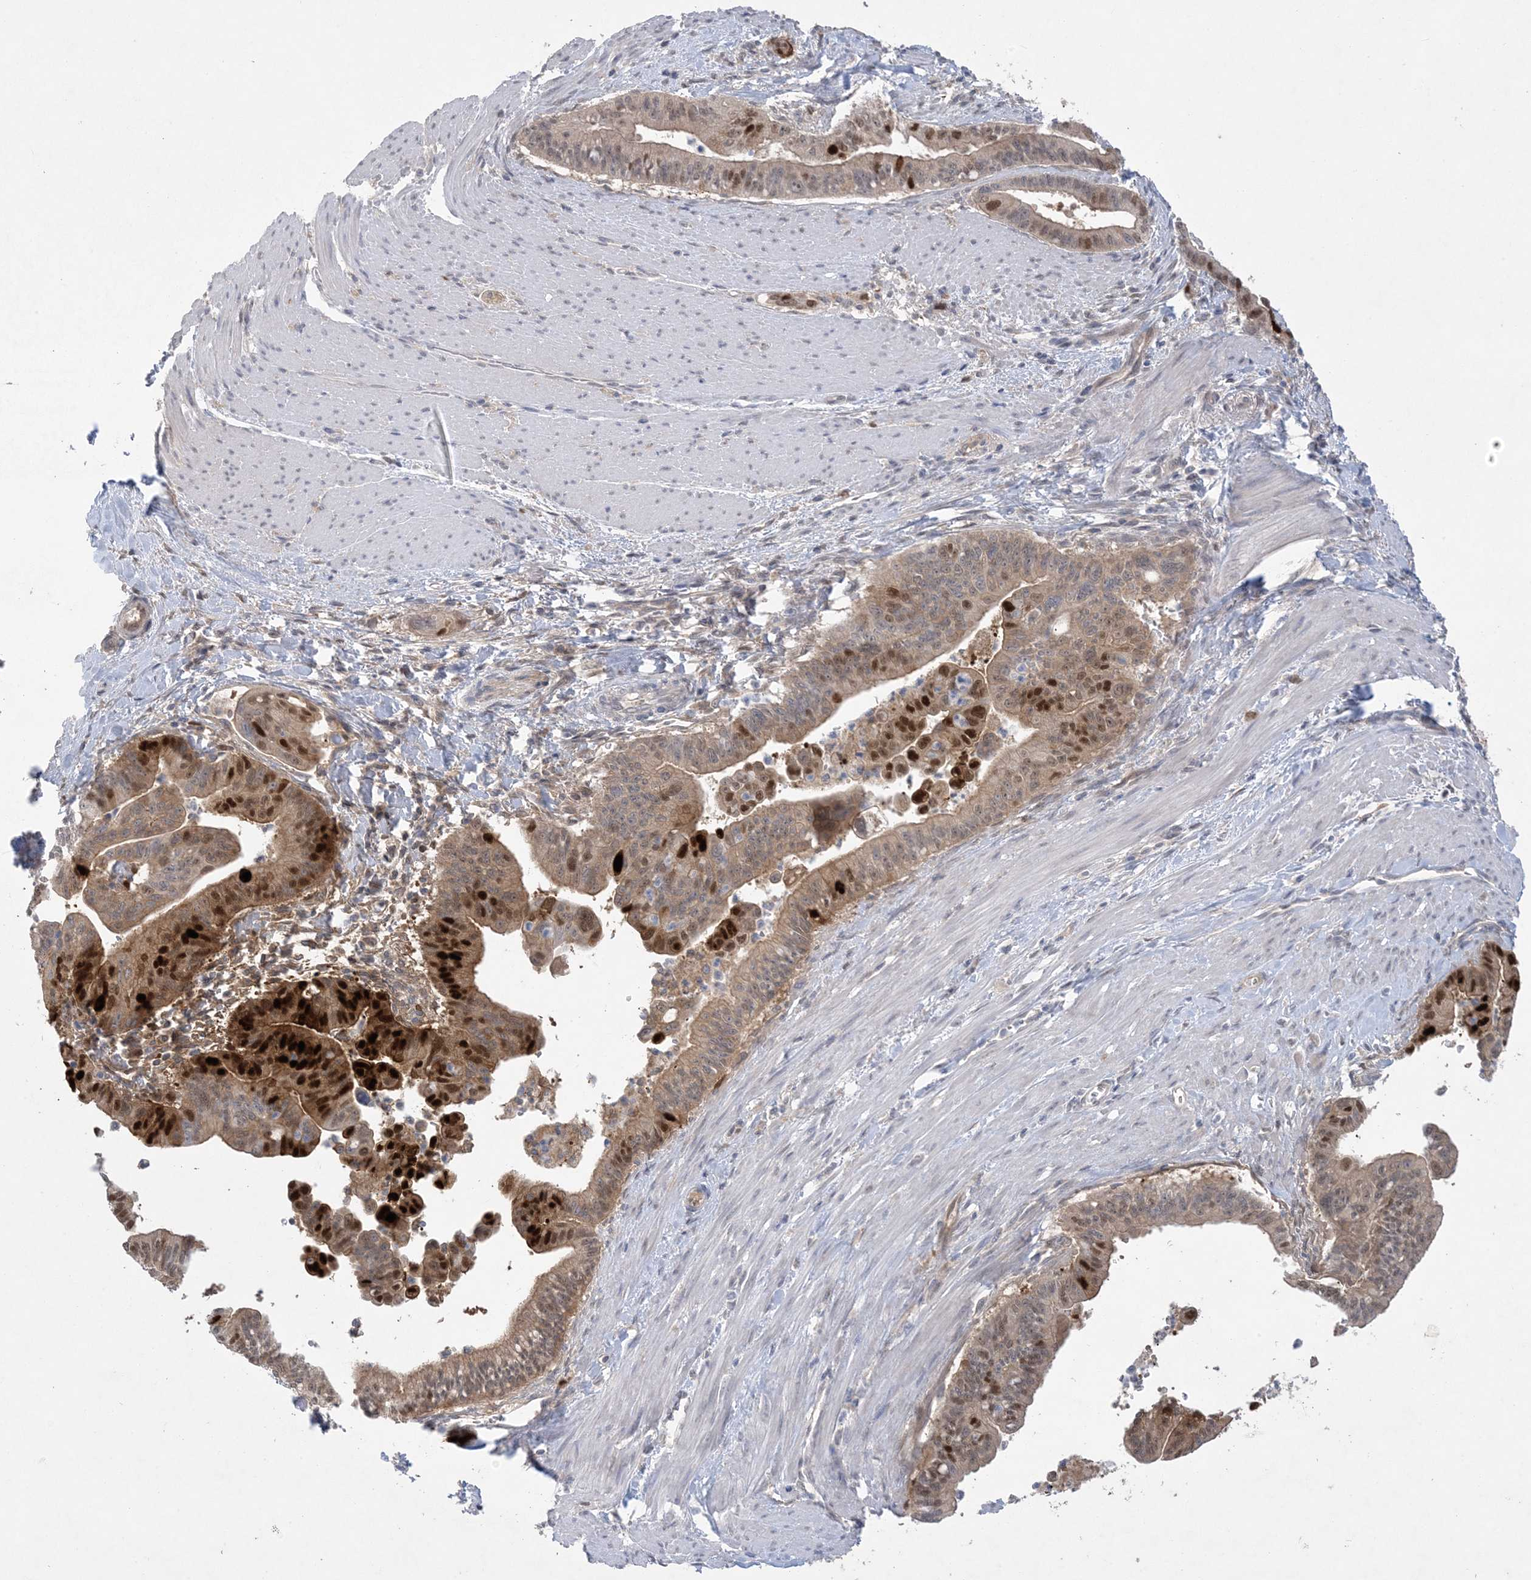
{"staining": {"intensity": "strong", "quantity": ">75%", "location": "cytoplasmic/membranous,nuclear"}, "tissue": "pancreatic cancer", "cell_type": "Tumor cells", "image_type": "cancer", "snomed": [{"axis": "morphology", "description": "Adenocarcinoma, NOS"}, {"axis": "topography", "description": "Pancreas"}], "caption": "Approximately >75% of tumor cells in human adenocarcinoma (pancreatic) reveal strong cytoplasmic/membranous and nuclear protein staining as visualized by brown immunohistochemical staining.", "gene": "HMGCS1", "patient": {"sex": "male", "age": 70}}